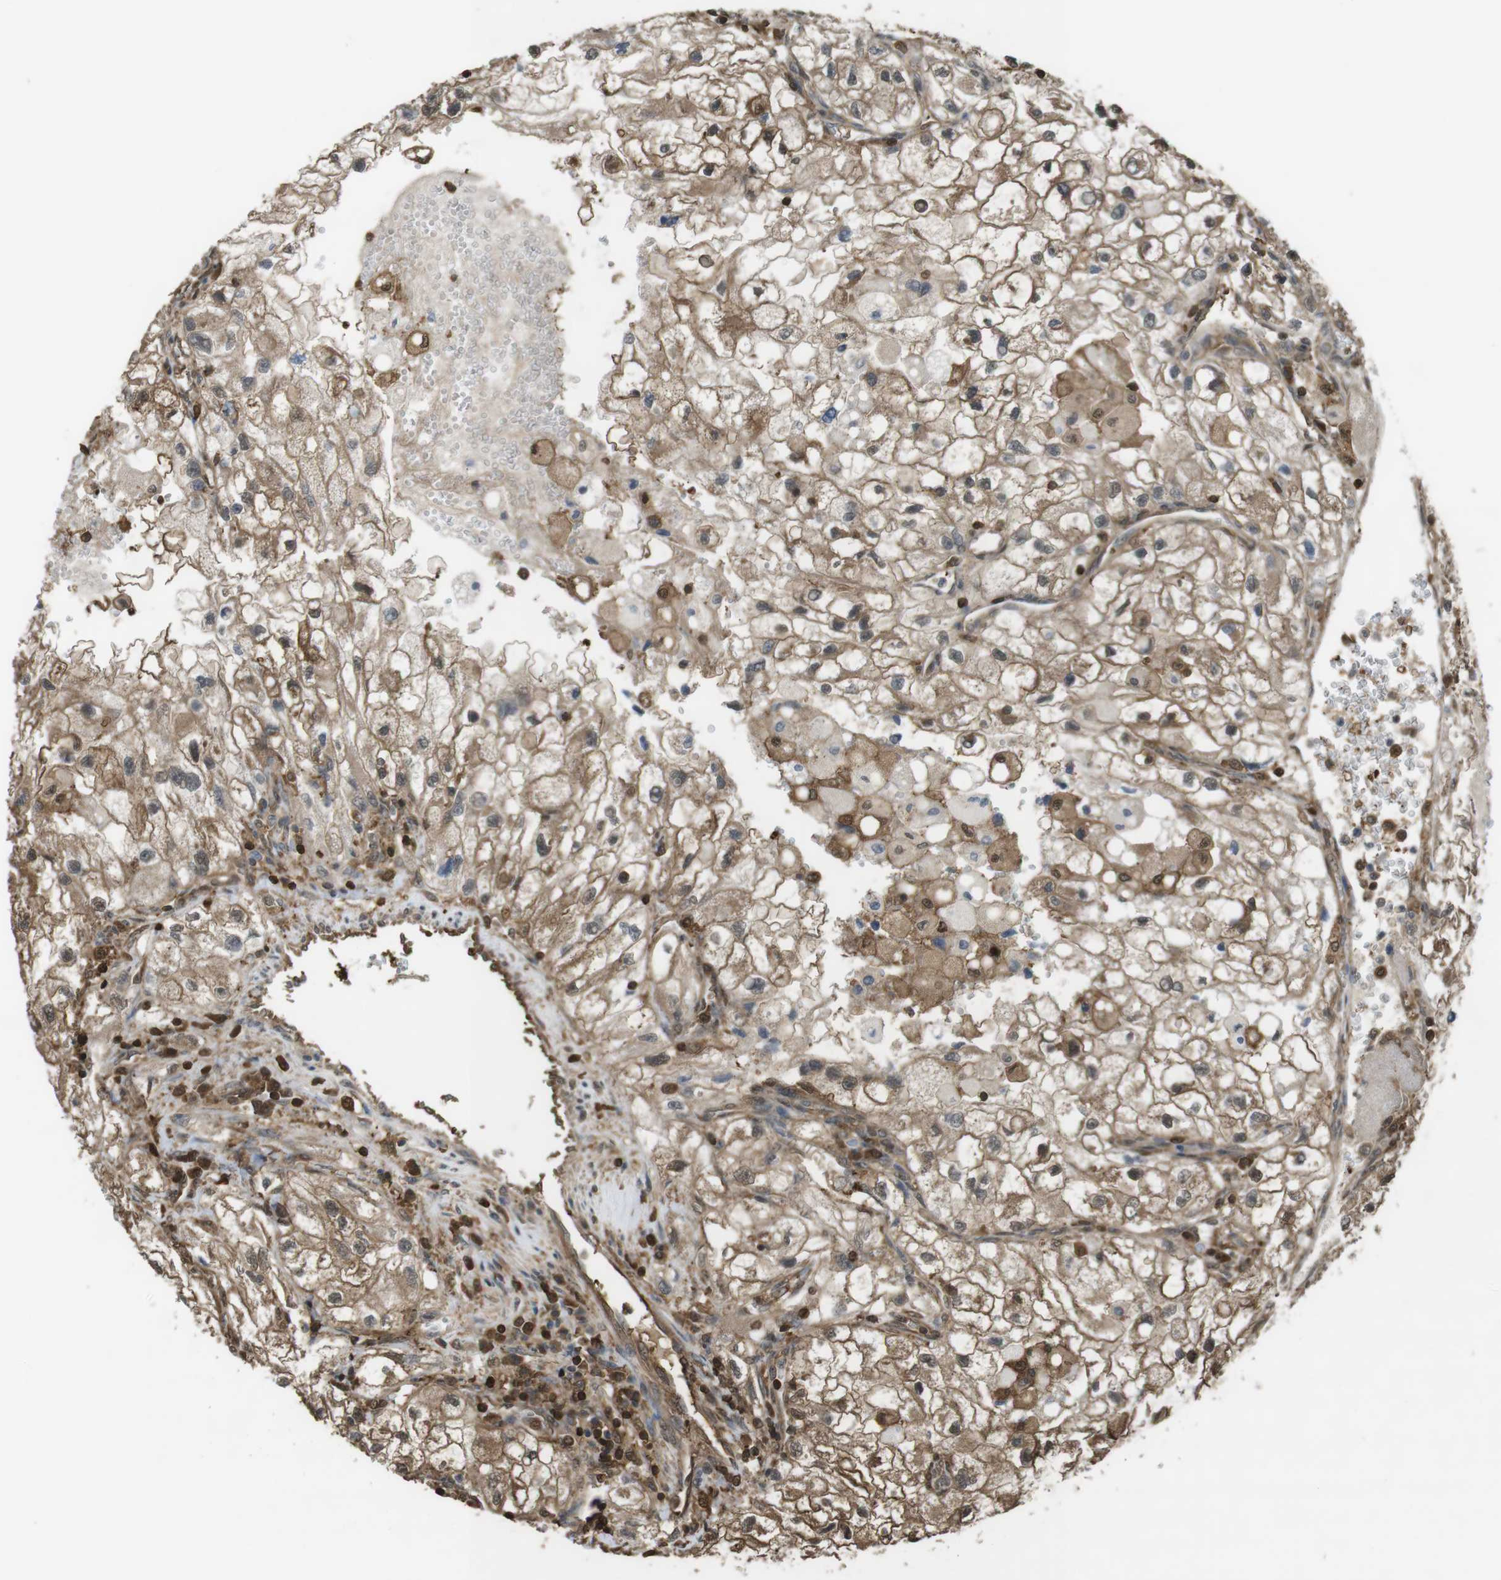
{"staining": {"intensity": "moderate", "quantity": ">75%", "location": "cytoplasmic/membranous"}, "tissue": "renal cancer", "cell_type": "Tumor cells", "image_type": "cancer", "snomed": [{"axis": "morphology", "description": "Adenocarcinoma, NOS"}, {"axis": "topography", "description": "Kidney"}], "caption": "Renal cancer (adenocarcinoma) stained for a protein reveals moderate cytoplasmic/membranous positivity in tumor cells.", "gene": "ARHGDIA", "patient": {"sex": "female", "age": 70}}